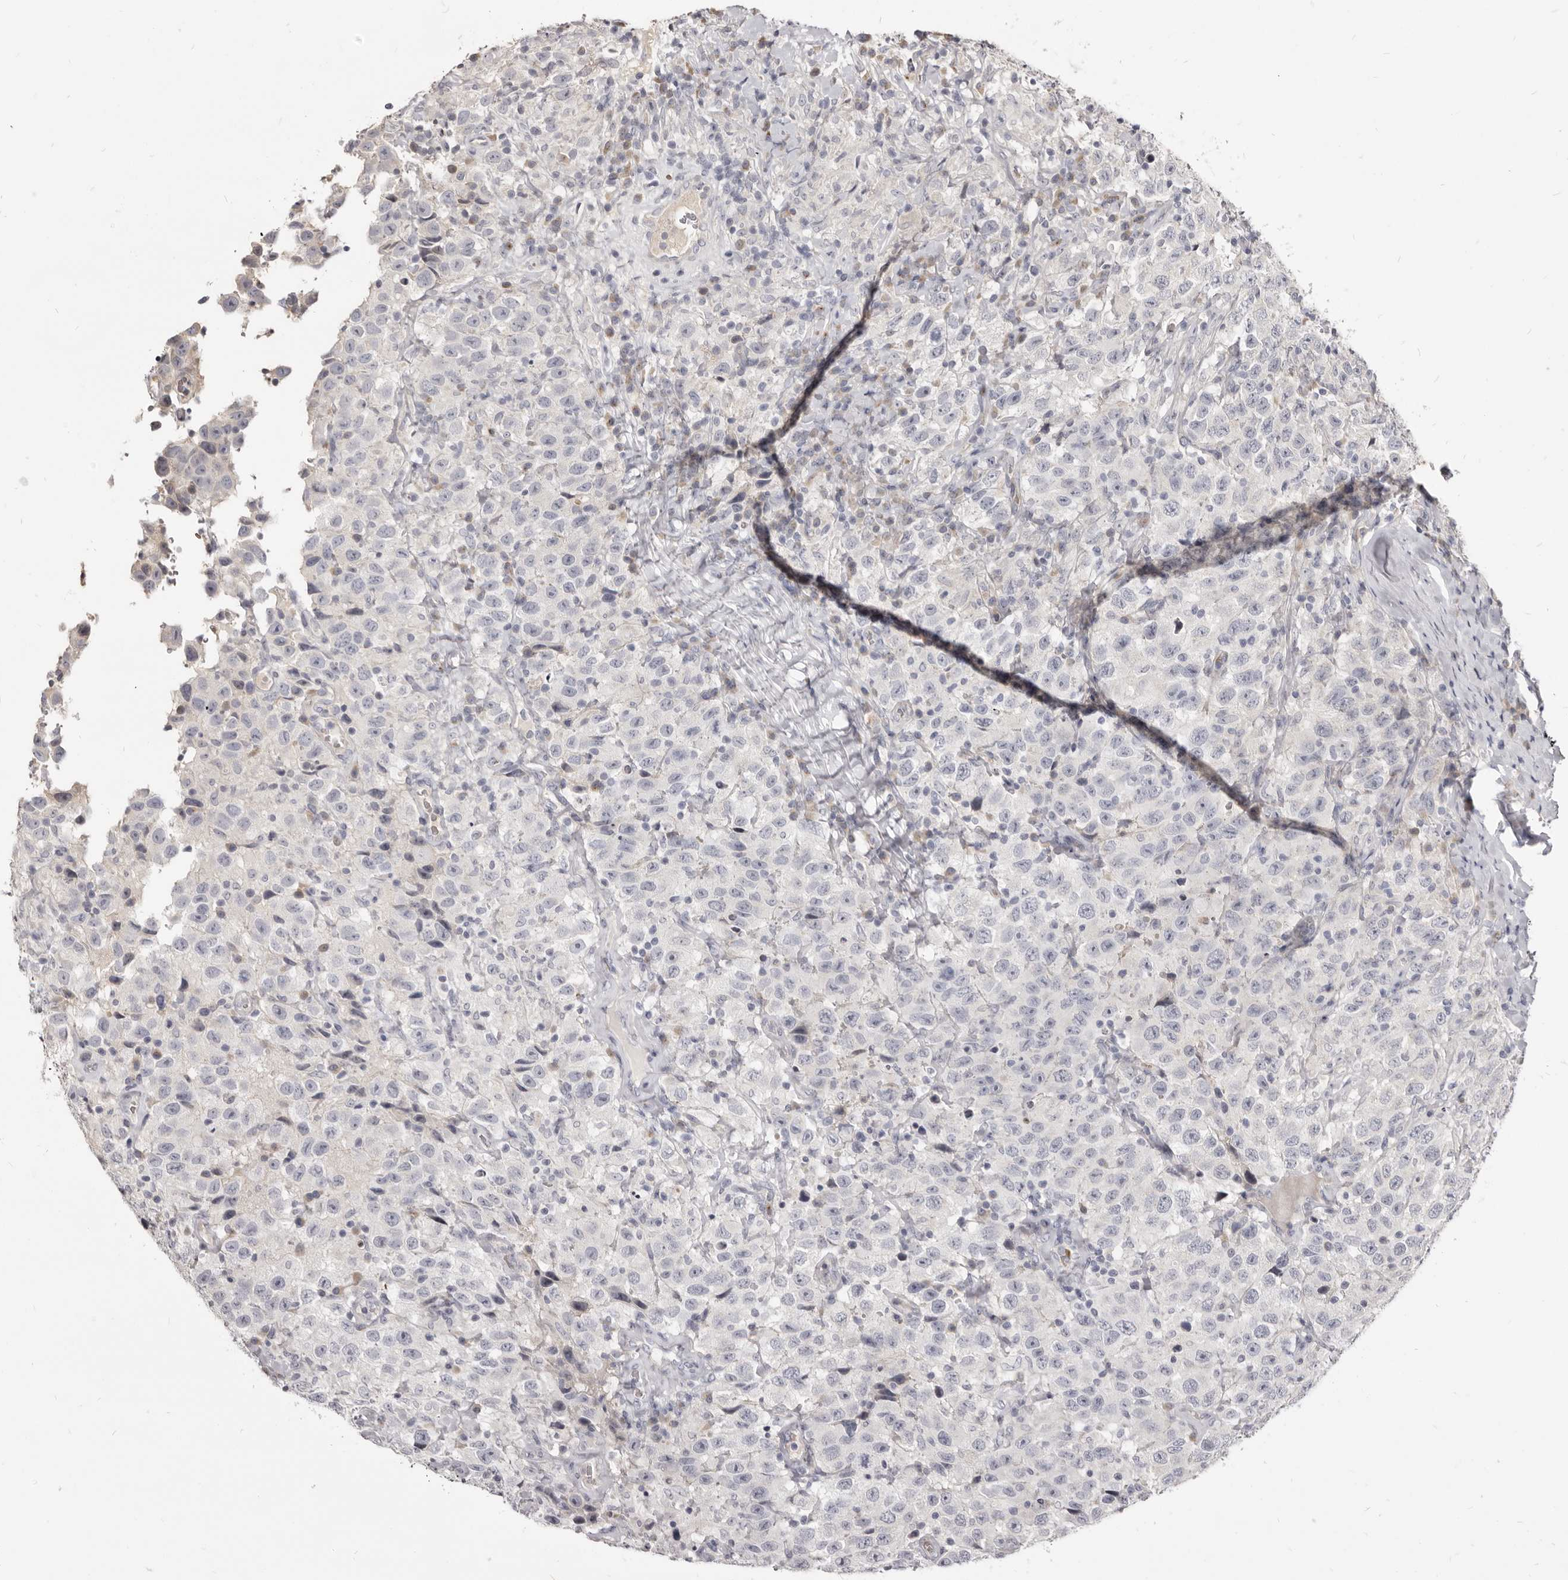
{"staining": {"intensity": "negative", "quantity": "none", "location": "none"}, "tissue": "testis cancer", "cell_type": "Tumor cells", "image_type": "cancer", "snomed": [{"axis": "morphology", "description": "Seminoma, NOS"}, {"axis": "topography", "description": "Testis"}], "caption": "The immunohistochemistry (IHC) micrograph has no significant expression in tumor cells of seminoma (testis) tissue. Nuclei are stained in blue.", "gene": "KIF2B", "patient": {"sex": "male", "age": 41}}